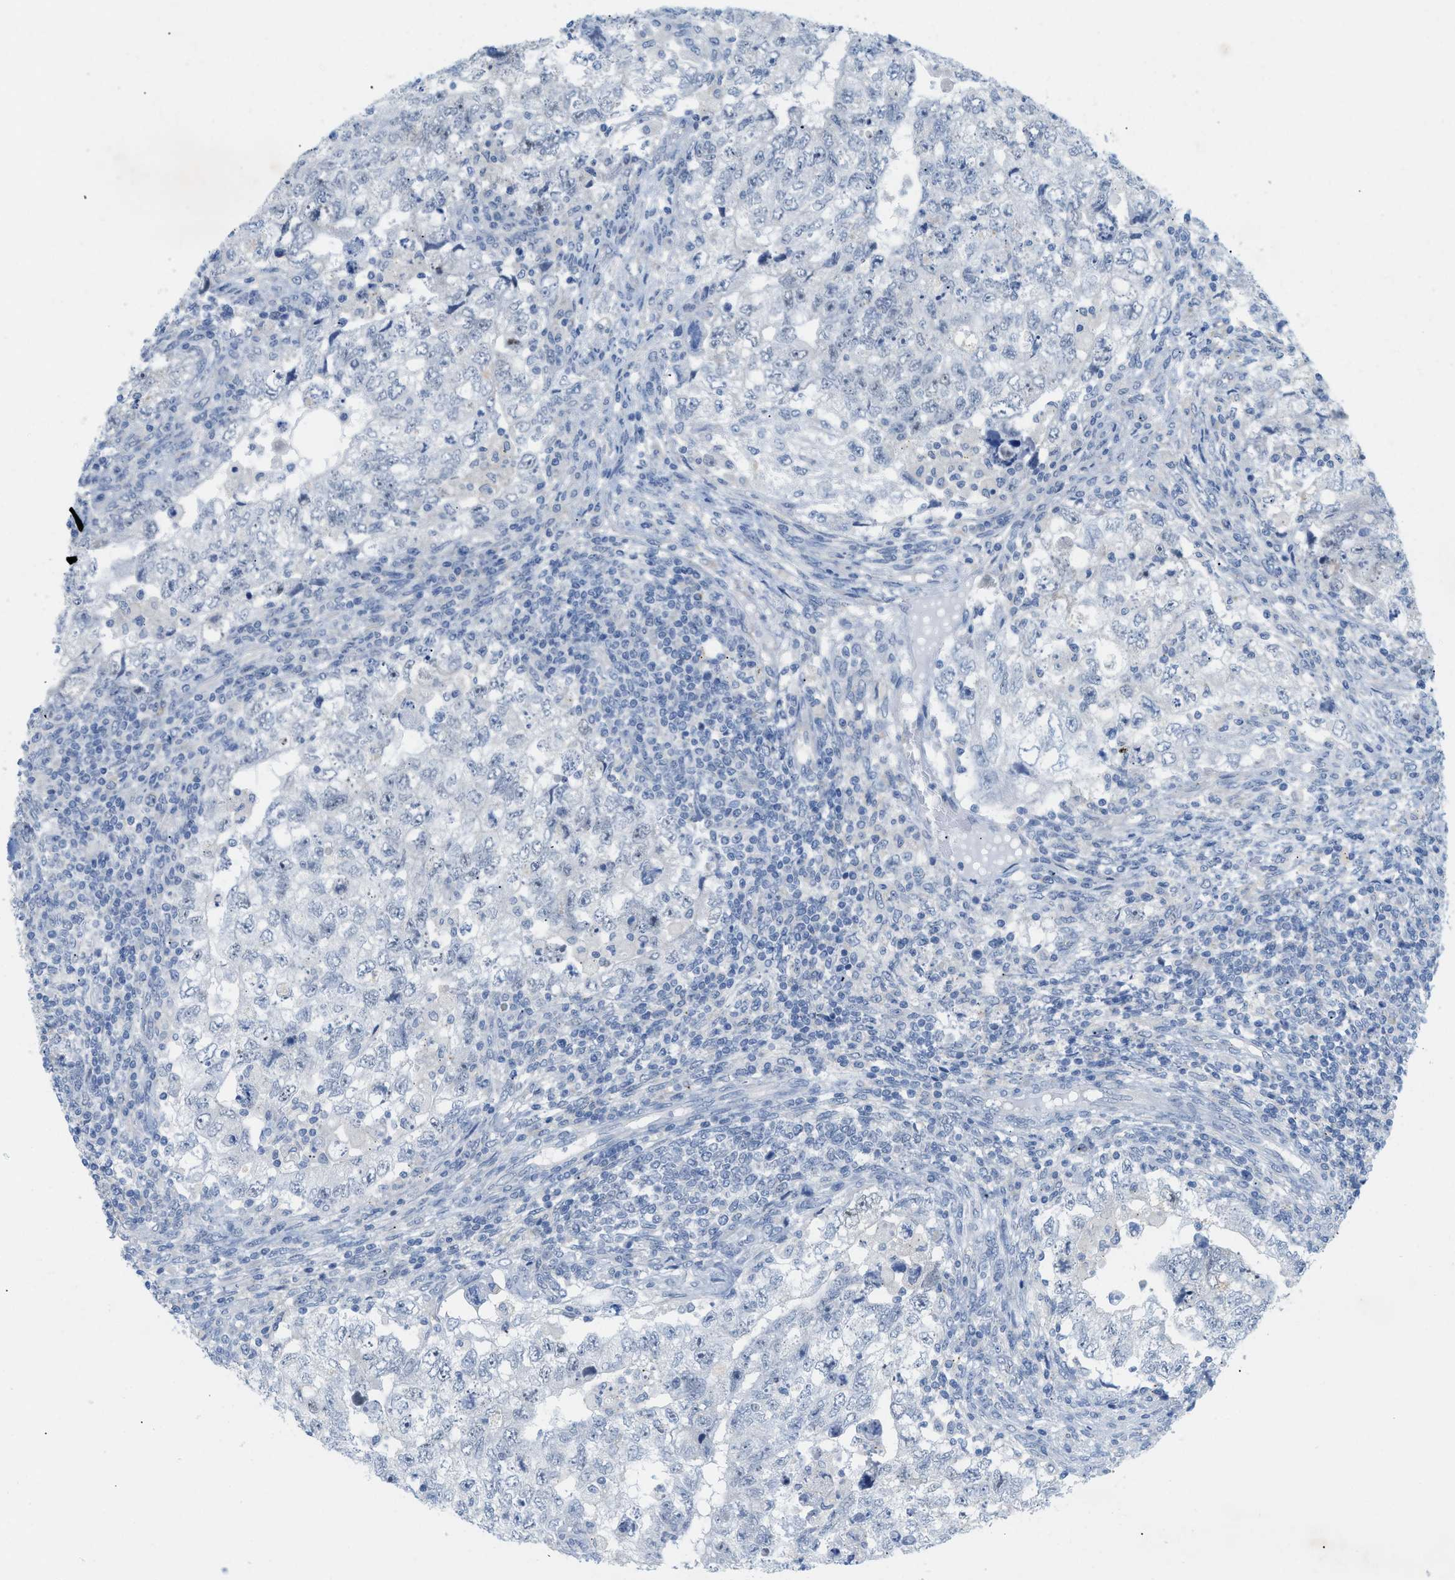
{"staining": {"intensity": "negative", "quantity": "none", "location": "none"}, "tissue": "testis cancer", "cell_type": "Tumor cells", "image_type": "cancer", "snomed": [{"axis": "morphology", "description": "Carcinoma, Embryonal, NOS"}, {"axis": "topography", "description": "Testis"}], "caption": "A high-resolution photomicrograph shows IHC staining of testis cancer (embryonal carcinoma), which exhibits no significant positivity in tumor cells. (Stains: DAB immunohistochemistry (IHC) with hematoxylin counter stain, Microscopy: brightfield microscopy at high magnification).", "gene": "HLTF", "patient": {"sex": "male", "age": 36}}